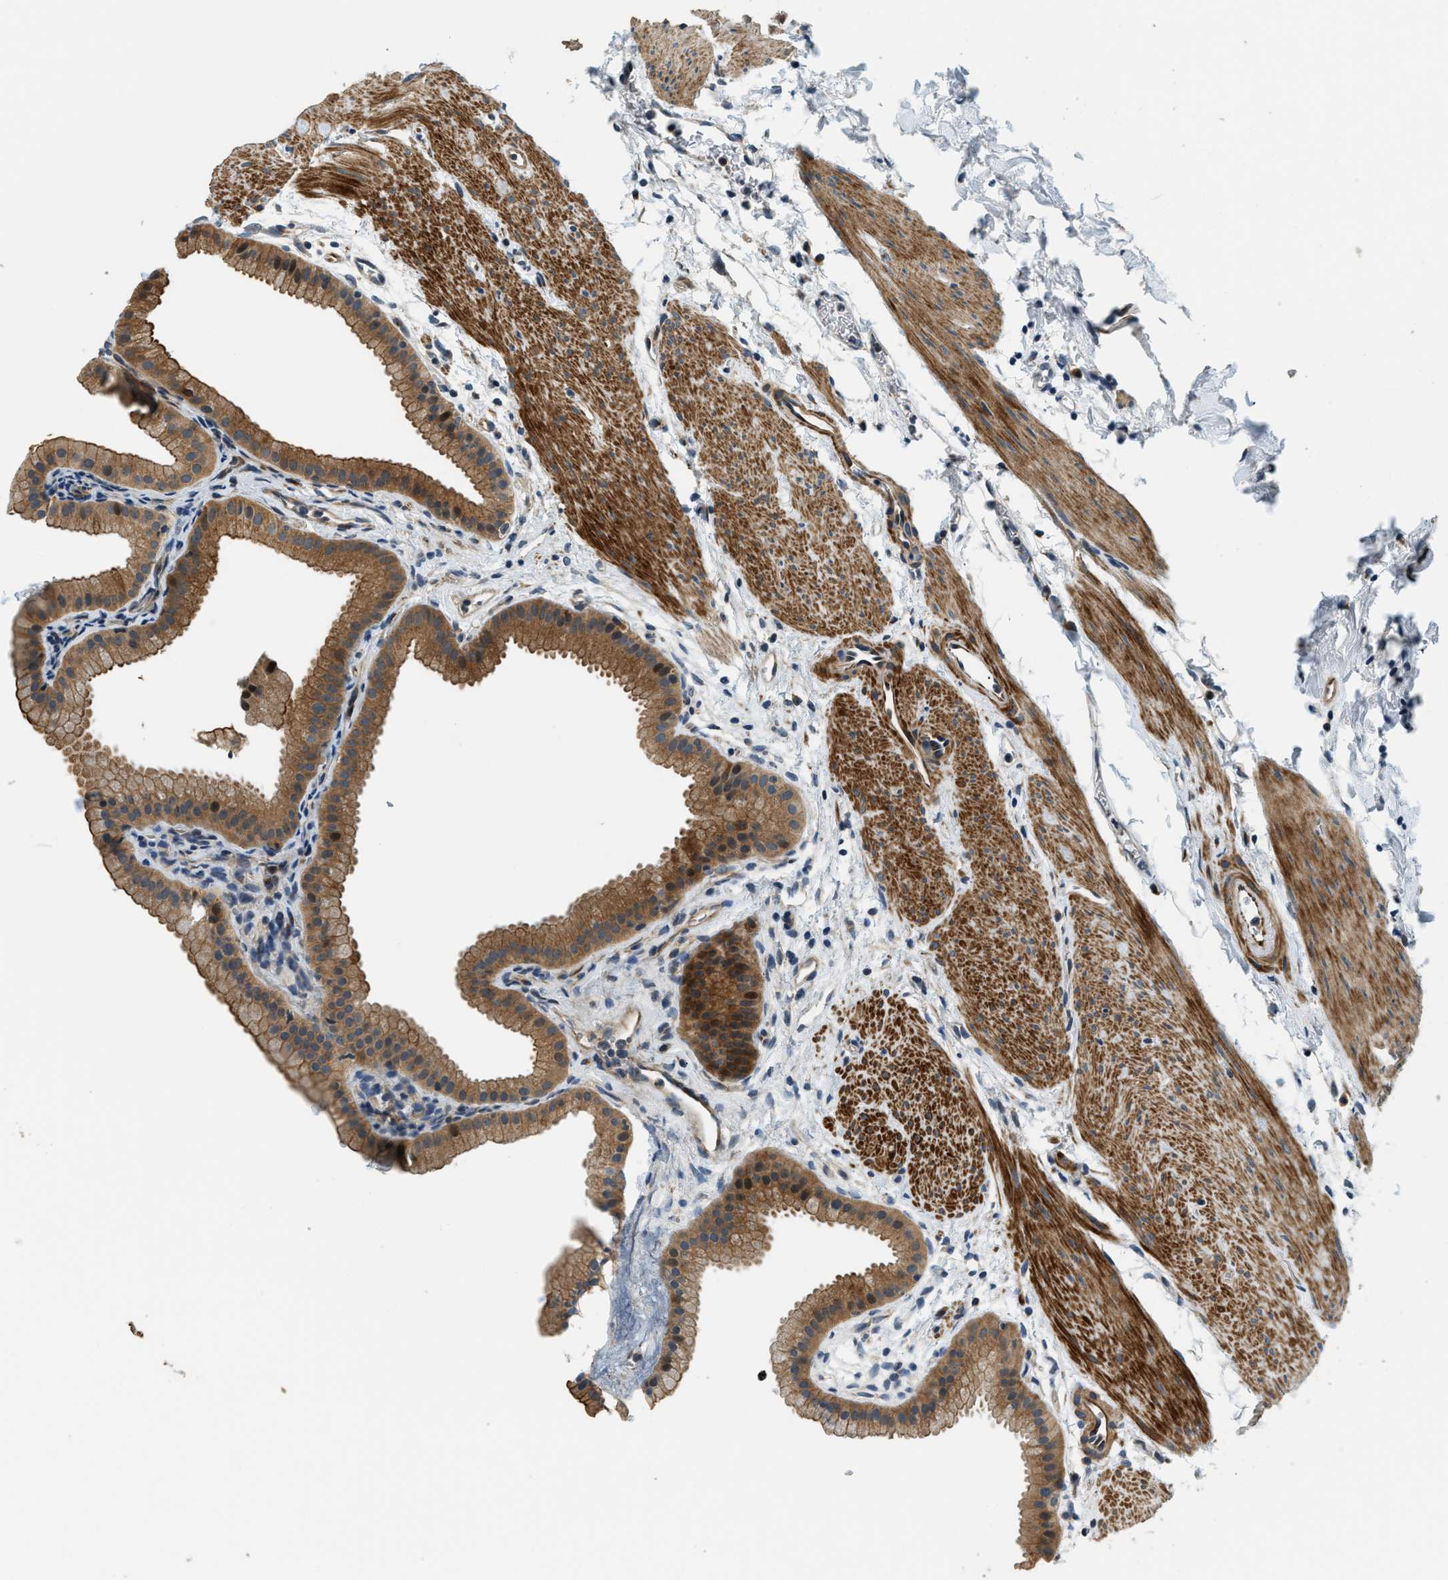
{"staining": {"intensity": "moderate", "quantity": ">75%", "location": "cytoplasmic/membranous"}, "tissue": "gallbladder", "cell_type": "Glandular cells", "image_type": "normal", "snomed": [{"axis": "morphology", "description": "Normal tissue, NOS"}, {"axis": "topography", "description": "Gallbladder"}], "caption": "Immunohistochemistry of normal human gallbladder reveals medium levels of moderate cytoplasmic/membranous positivity in about >75% of glandular cells.", "gene": "ALOX12", "patient": {"sex": "female", "age": 64}}